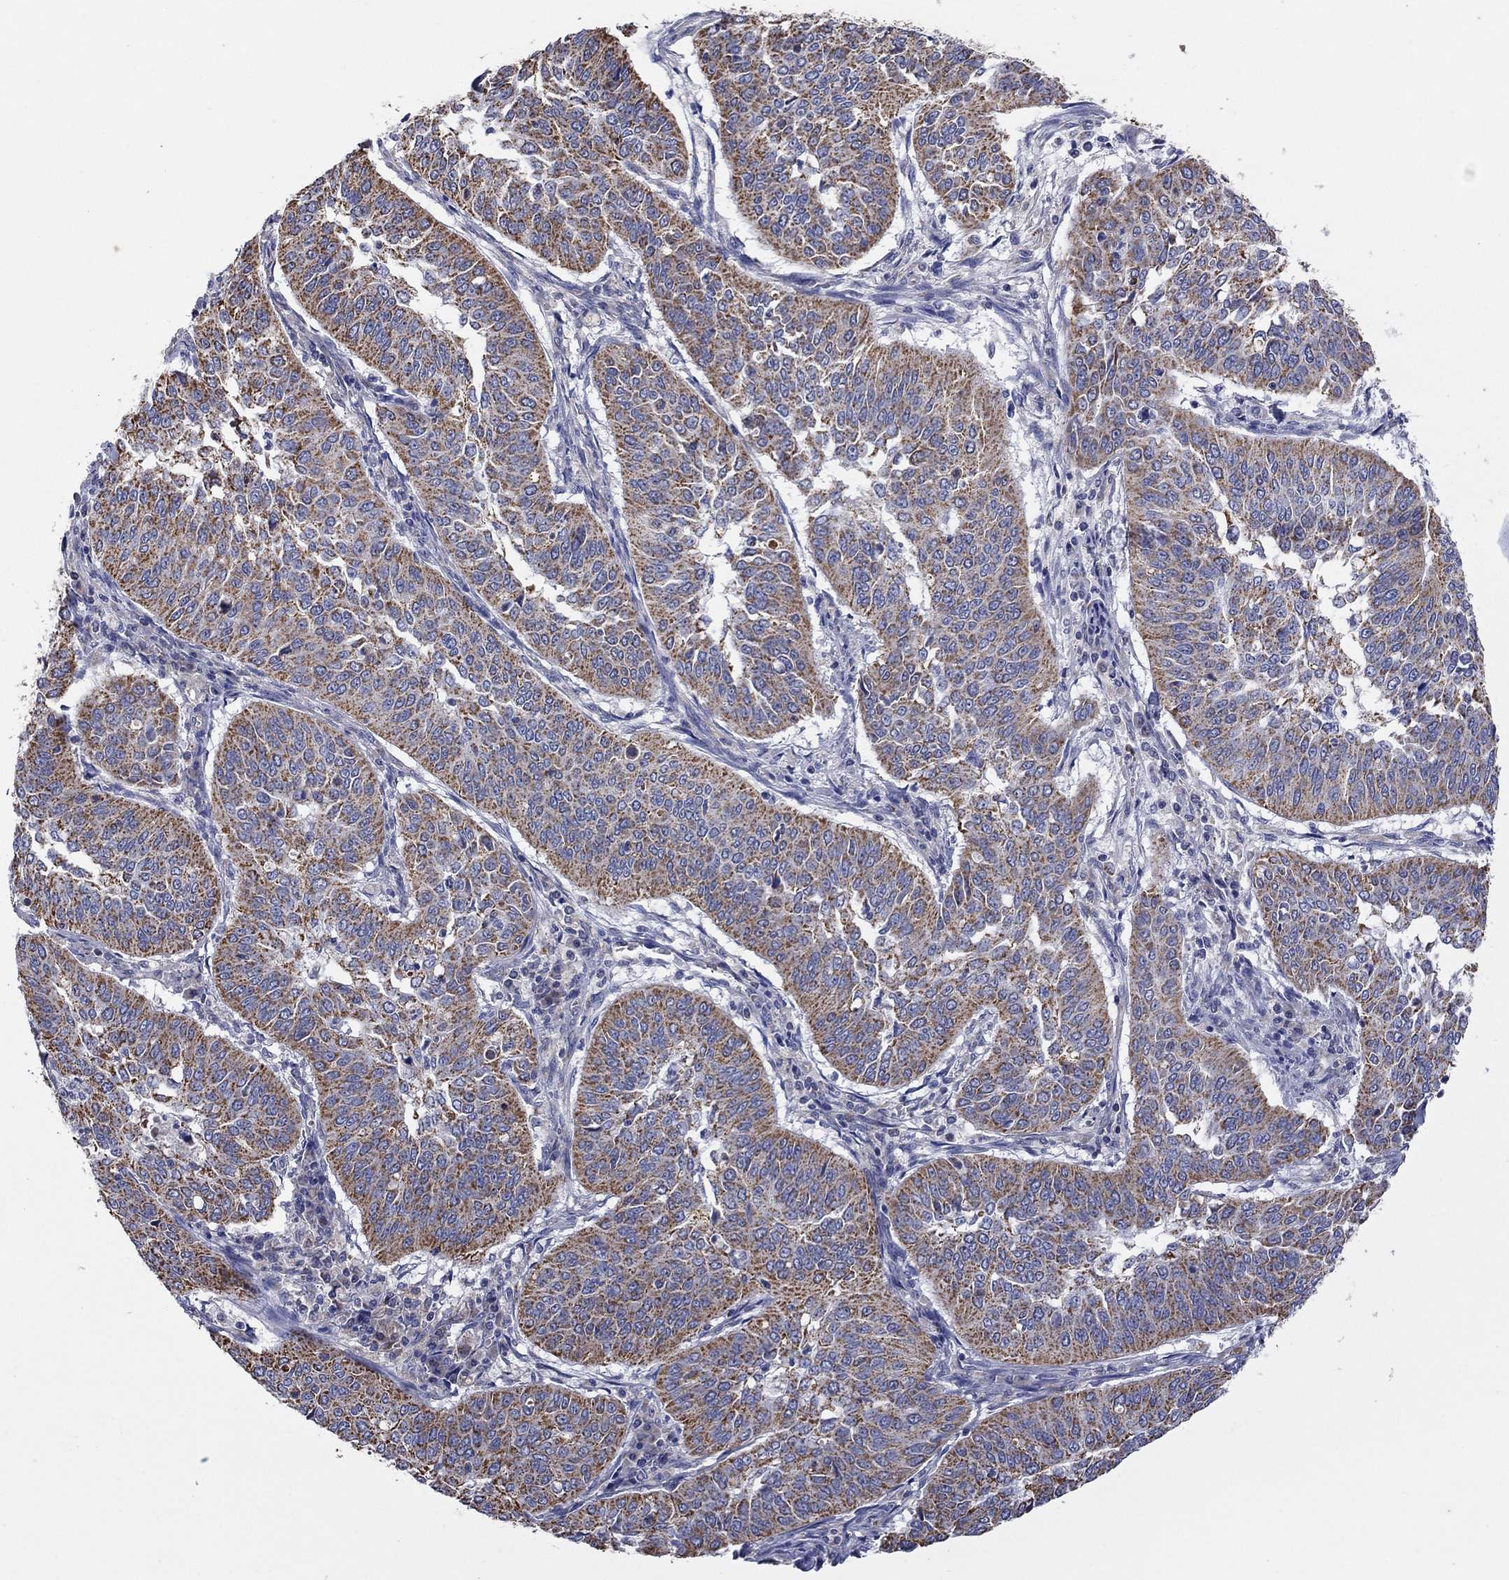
{"staining": {"intensity": "moderate", "quantity": ">75%", "location": "cytoplasmic/membranous"}, "tissue": "cervical cancer", "cell_type": "Tumor cells", "image_type": "cancer", "snomed": [{"axis": "morphology", "description": "Normal tissue, NOS"}, {"axis": "morphology", "description": "Squamous cell carcinoma, NOS"}, {"axis": "topography", "description": "Cervix"}], "caption": "IHC photomicrograph of neoplastic tissue: human squamous cell carcinoma (cervical) stained using immunohistochemistry (IHC) displays medium levels of moderate protein expression localized specifically in the cytoplasmic/membranous of tumor cells, appearing as a cytoplasmic/membranous brown color.", "gene": "HPS5", "patient": {"sex": "female", "age": 39}}